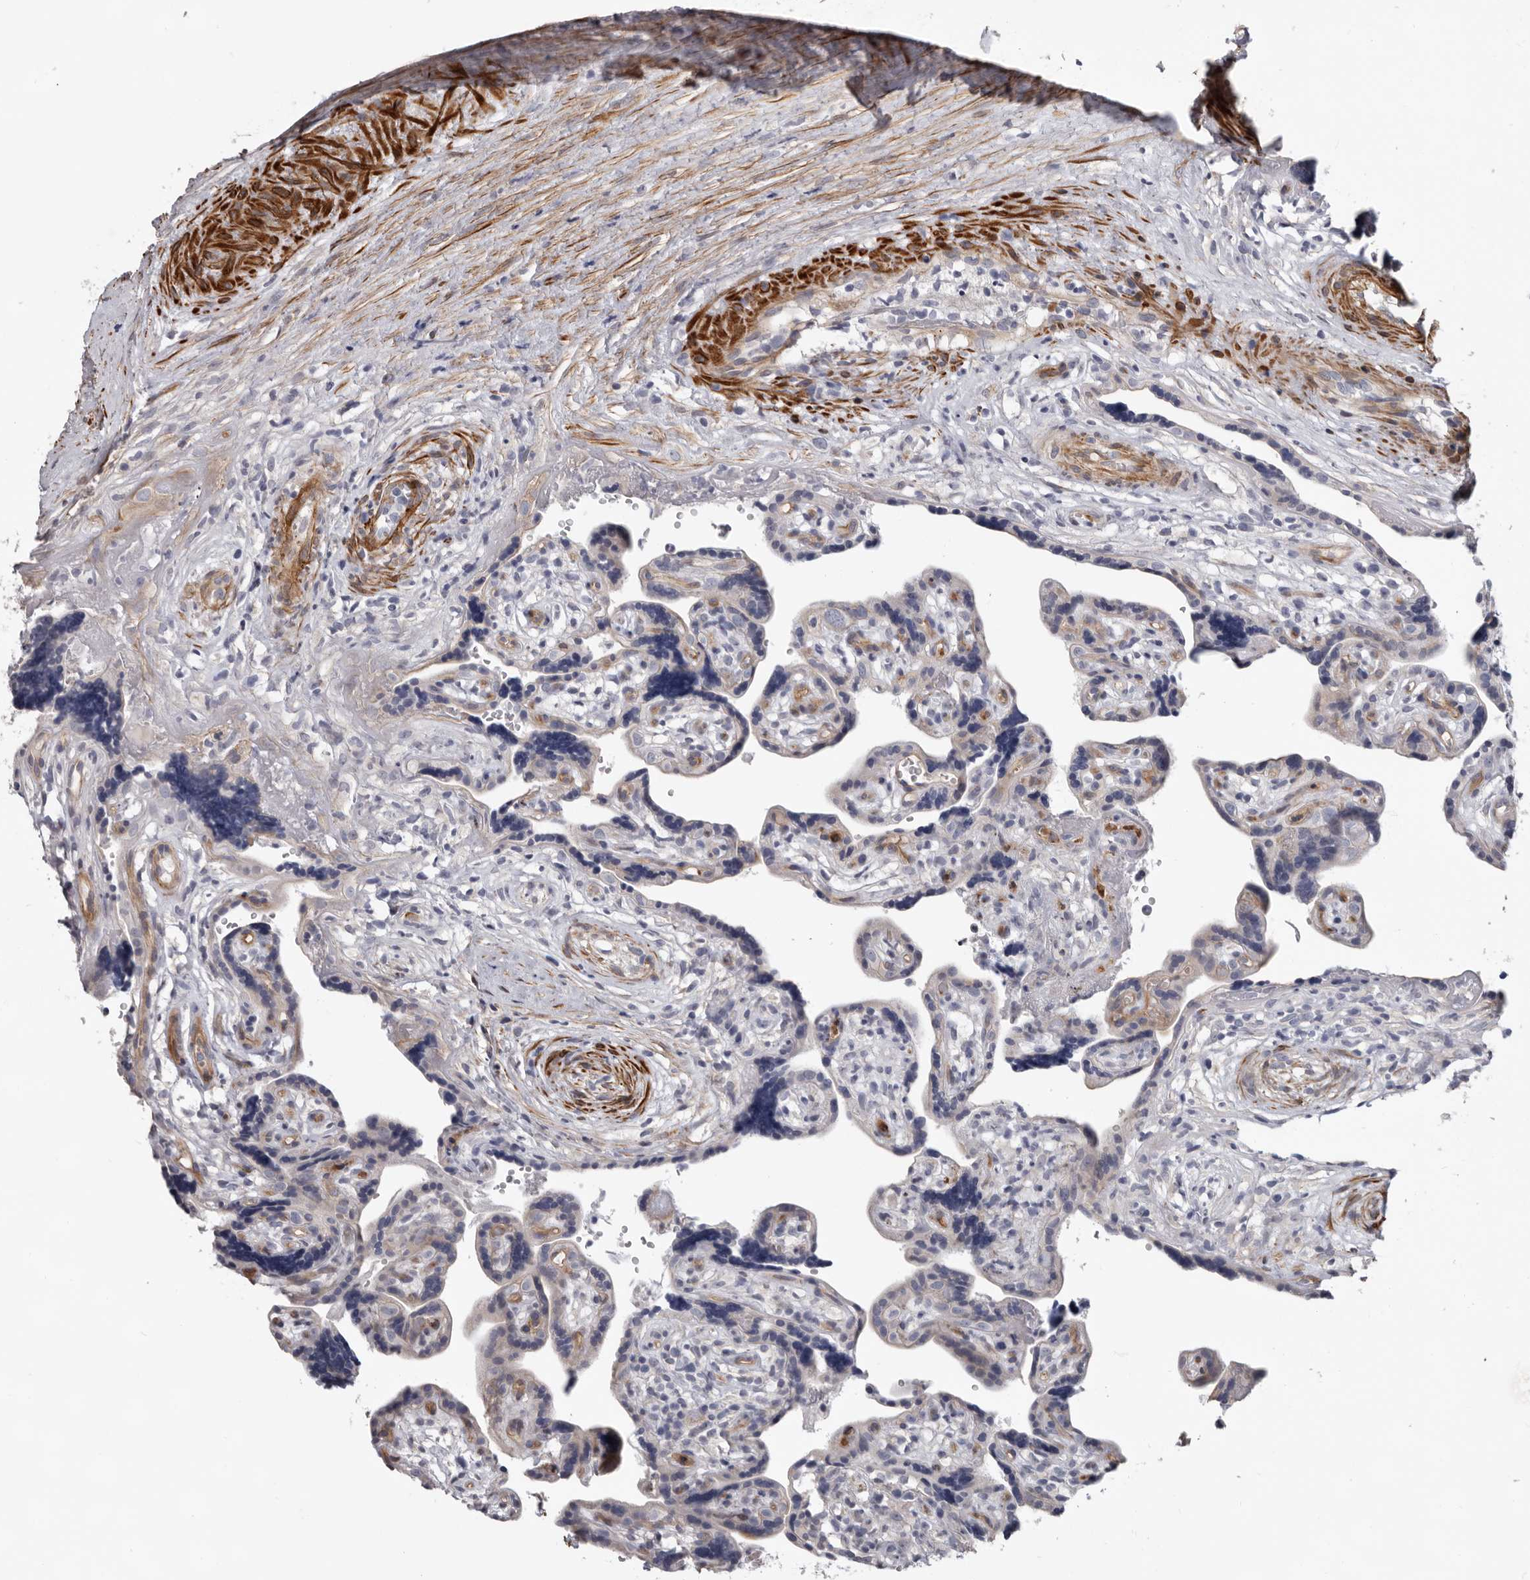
{"staining": {"intensity": "weak", "quantity": ">75%", "location": "cytoplasmic/membranous"}, "tissue": "placenta", "cell_type": "Decidual cells", "image_type": "normal", "snomed": [{"axis": "morphology", "description": "Normal tissue, NOS"}, {"axis": "topography", "description": "Placenta"}], "caption": "Immunohistochemical staining of normal placenta reveals weak cytoplasmic/membranous protein expression in about >75% of decidual cells. (DAB (3,3'-diaminobenzidine) IHC, brown staining for protein, blue staining for nuclei).", "gene": "ADGRL4", "patient": {"sex": "female", "age": 30}}